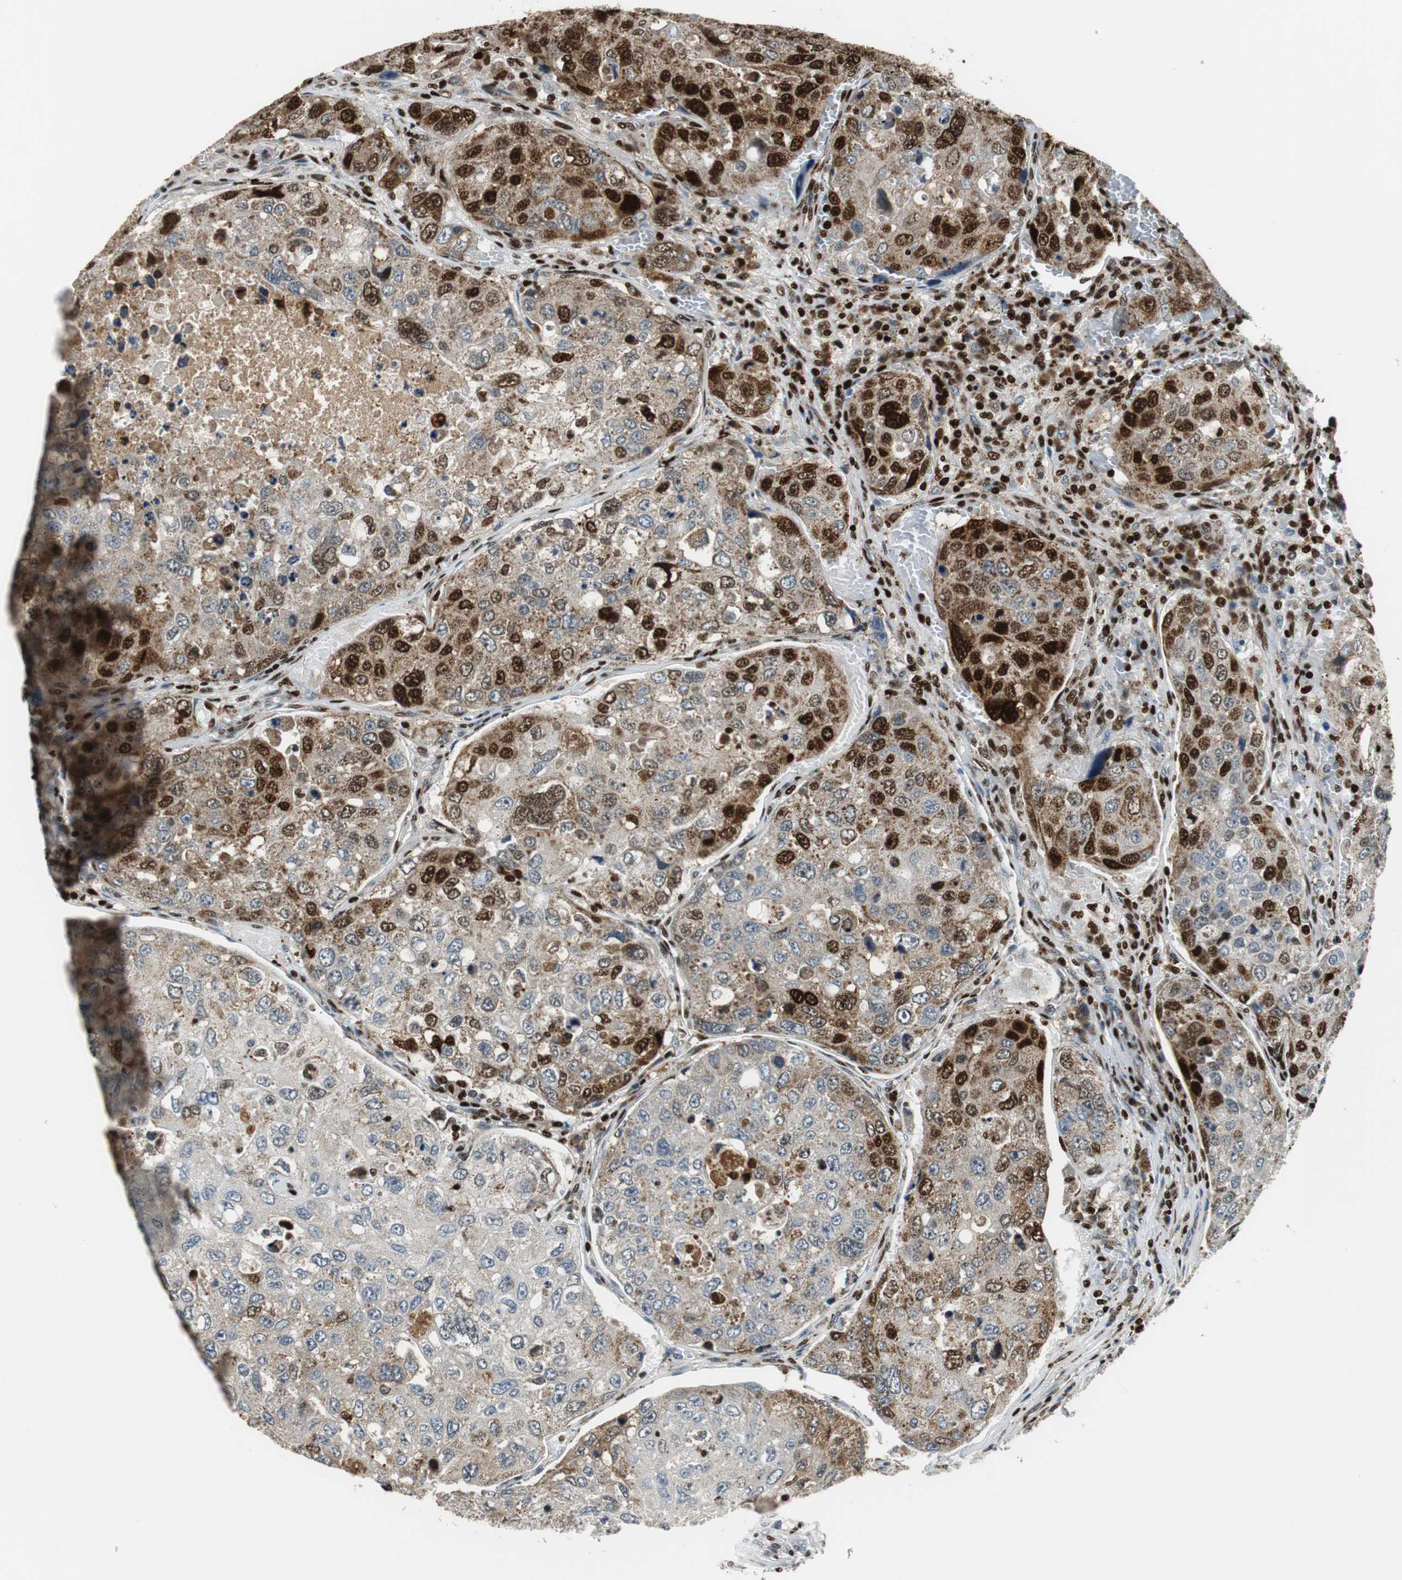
{"staining": {"intensity": "strong", "quantity": ">75%", "location": "nuclear"}, "tissue": "urothelial cancer", "cell_type": "Tumor cells", "image_type": "cancer", "snomed": [{"axis": "morphology", "description": "Urothelial carcinoma, High grade"}, {"axis": "topography", "description": "Lymph node"}, {"axis": "topography", "description": "Urinary bladder"}], "caption": "Immunohistochemistry (IHC) staining of urothelial cancer, which reveals high levels of strong nuclear positivity in about >75% of tumor cells indicating strong nuclear protein staining. The staining was performed using DAB (3,3'-diaminobenzidine) (brown) for protein detection and nuclei were counterstained in hematoxylin (blue).", "gene": "HDAC1", "patient": {"sex": "male", "age": 51}}